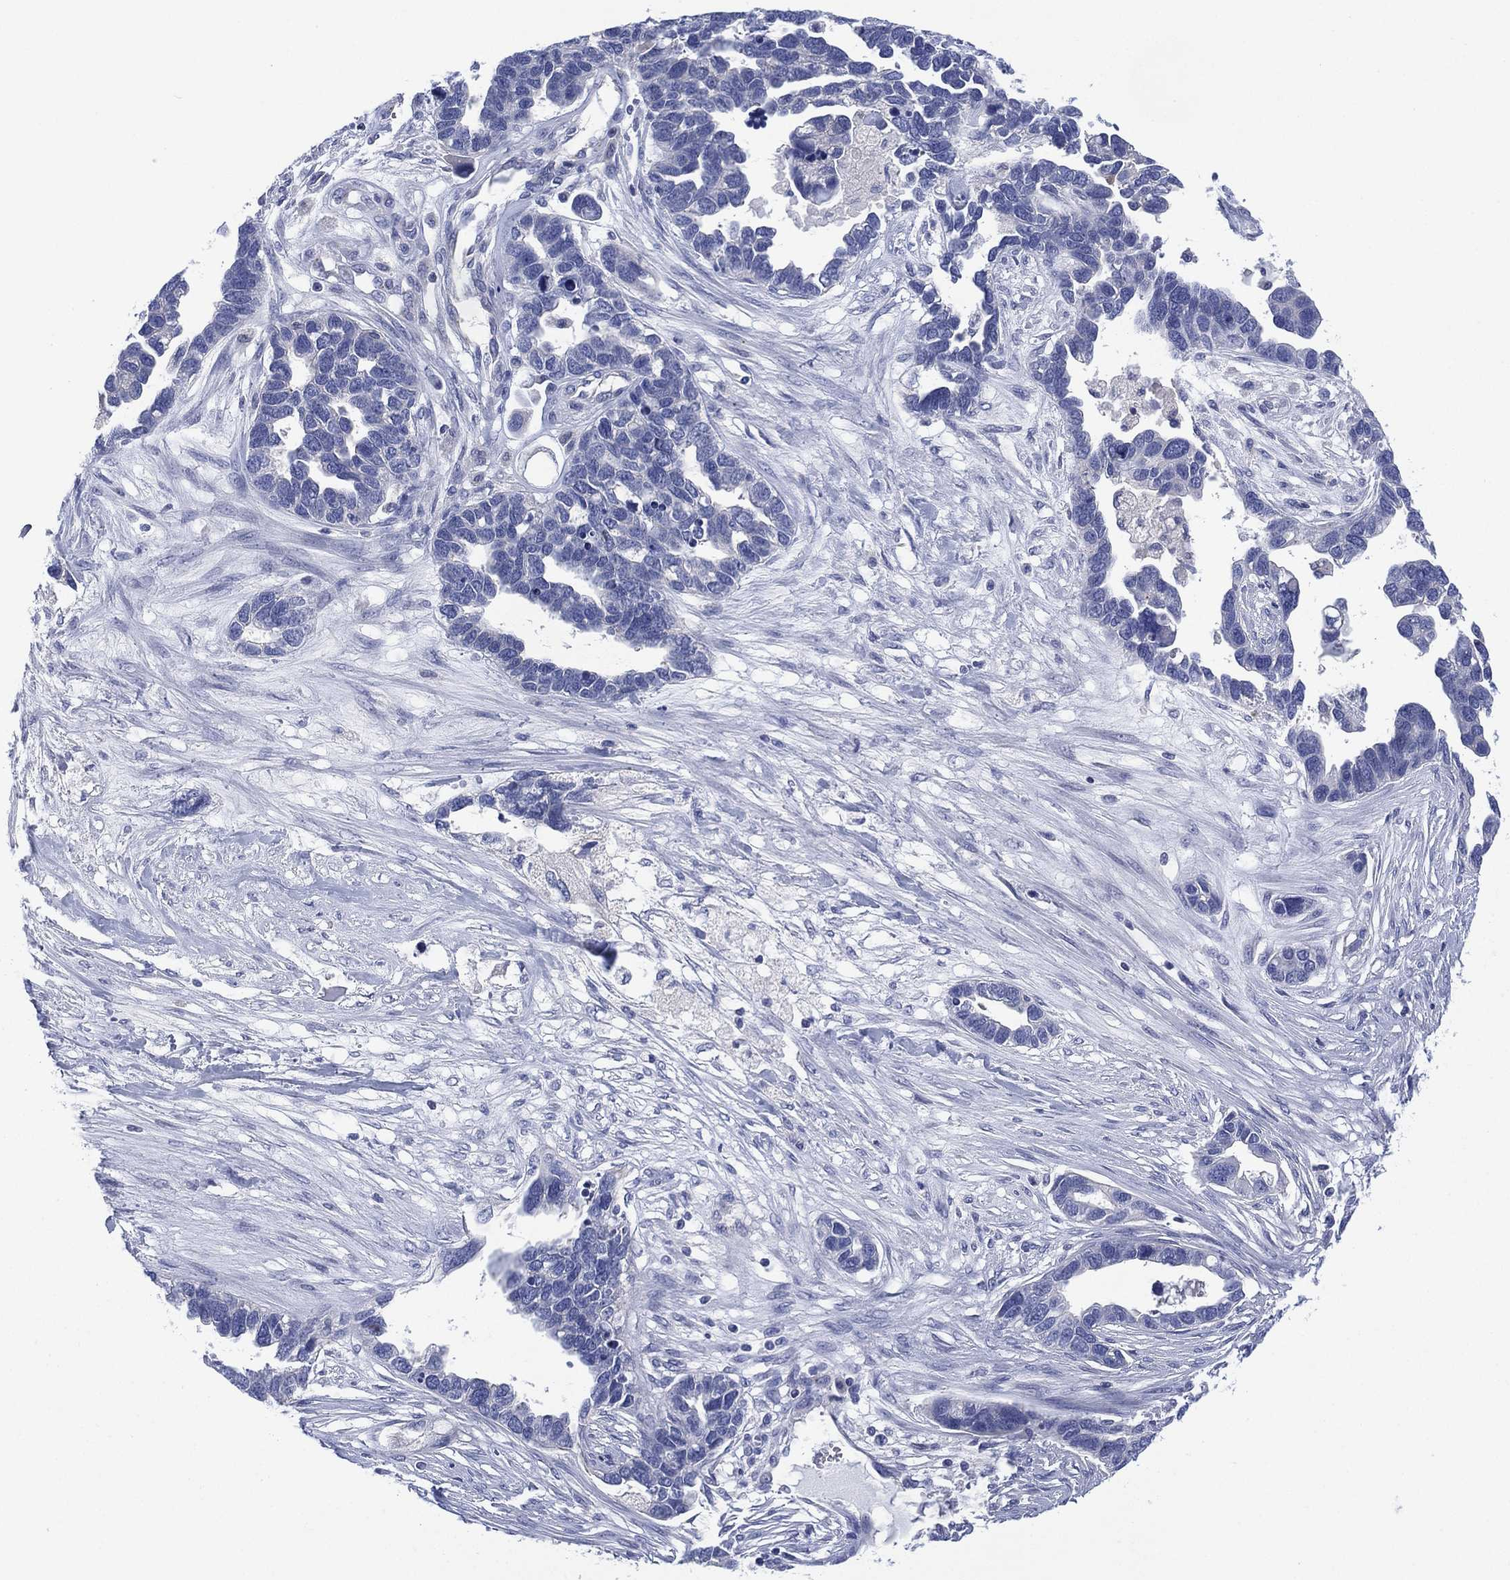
{"staining": {"intensity": "negative", "quantity": "none", "location": "none"}, "tissue": "ovarian cancer", "cell_type": "Tumor cells", "image_type": "cancer", "snomed": [{"axis": "morphology", "description": "Cystadenocarcinoma, serous, NOS"}, {"axis": "topography", "description": "Ovary"}], "caption": "The micrograph displays no staining of tumor cells in ovarian serous cystadenocarcinoma.", "gene": "CHRNA3", "patient": {"sex": "female", "age": 54}}